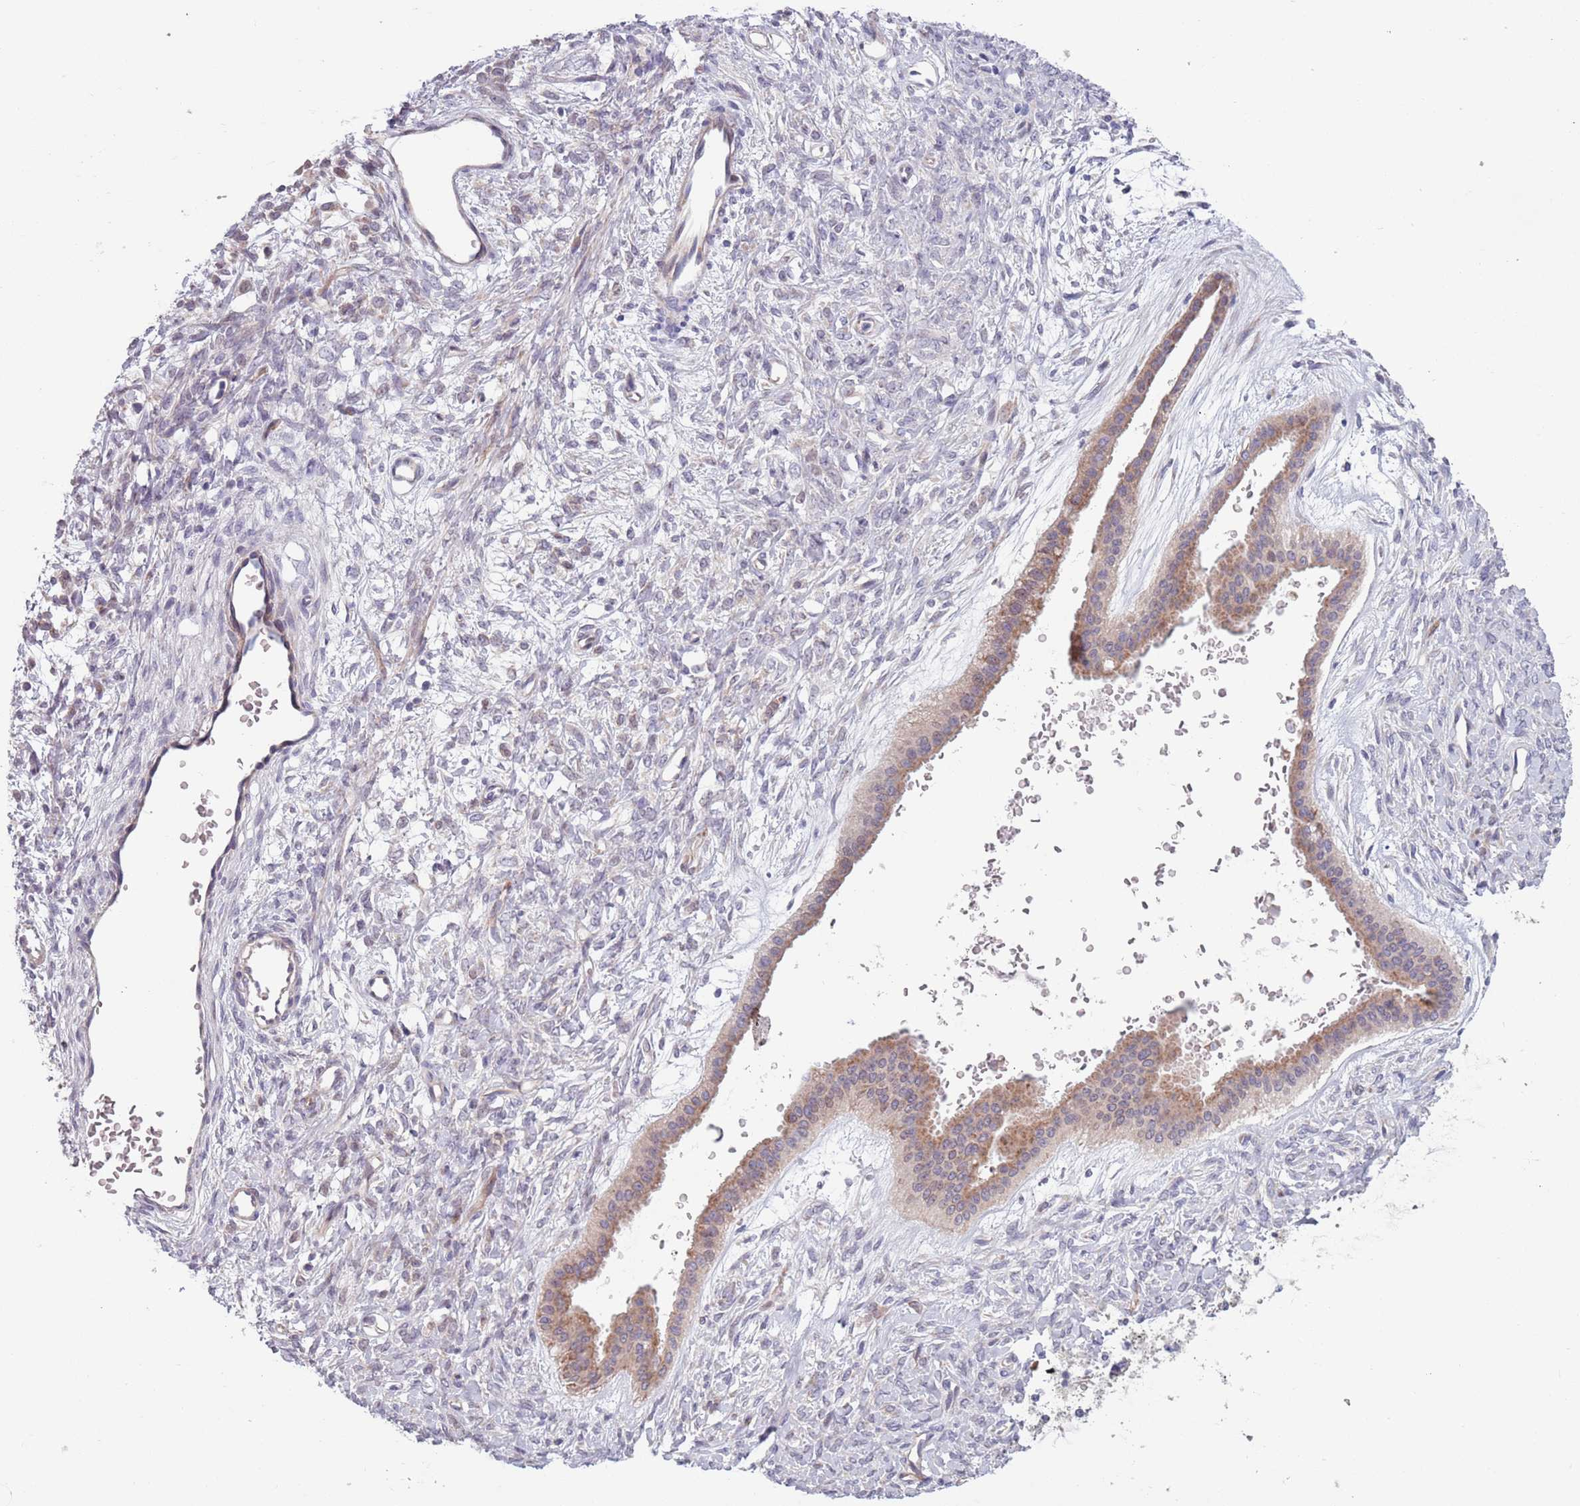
{"staining": {"intensity": "moderate", "quantity": ">75%", "location": "cytoplasmic/membranous"}, "tissue": "ovarian cancer", "cell_type": "Tumor cells", "image_type": "cancer", "snomed": [{"axis": "morphology", "description": "Cystadenocarcinoma, mucinous, NOS"}, {"axis": "topography", "description": "Ovary"}], "caption": "Immunohistochemistry (IHC) photomicrograph of human mucinous cystadenocarcinoma (ovarian) stained for a protein (brown), which shows medium levels of moderate cytoplasmic/membranous staining in approximately >75% of tumor cells.", "gene": "TYW1", "patient": {"sex": "female", "age": 73}}